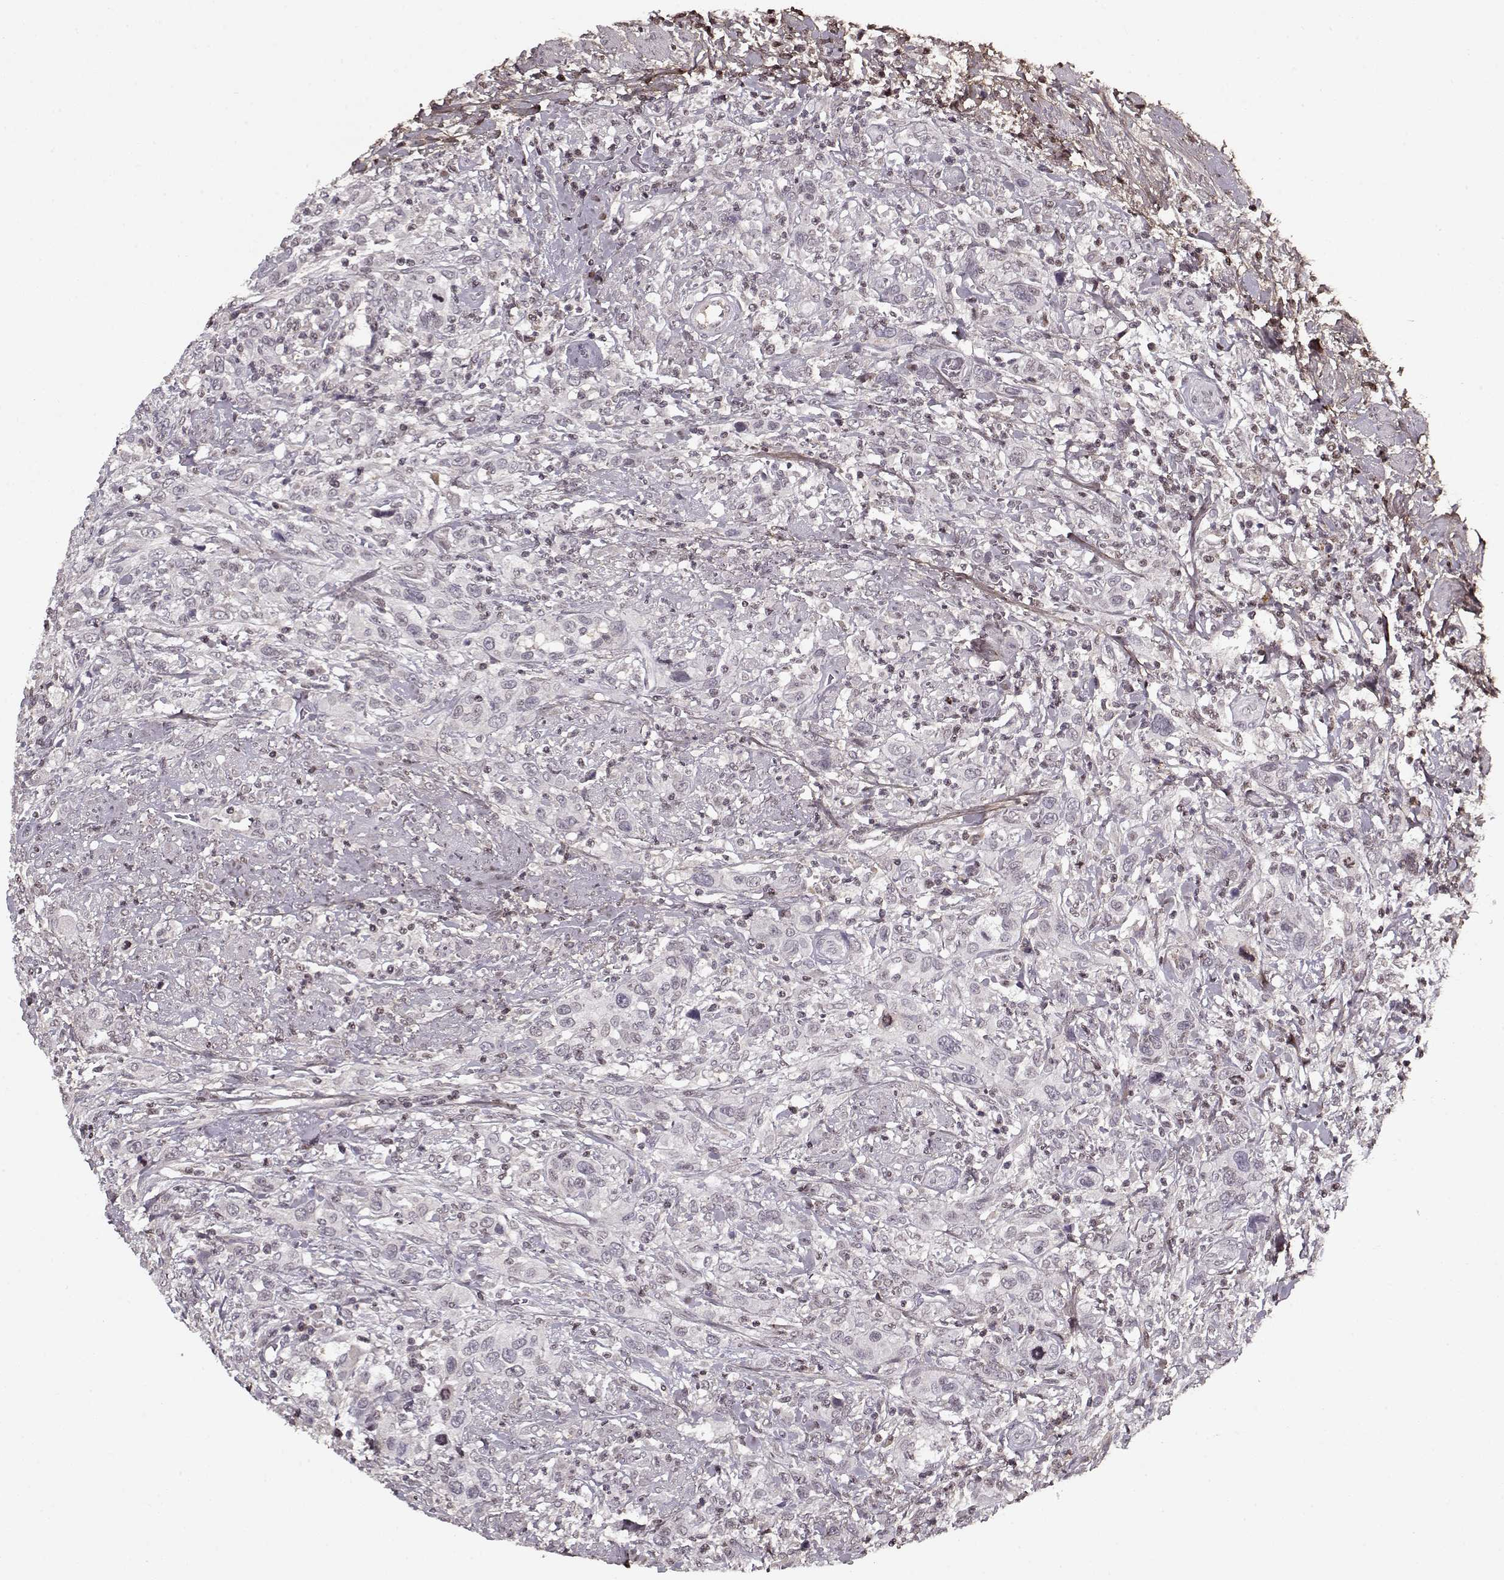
{"staining": {"intensity": "negative", "quantity": "none", "location": "none"}, "tissue": "urothelial cancer", "cell_type": "Tumor cells", "image_type": "cancer", "snomed": [{"axis": "morphology", "description": "Urothelial carcinoma, NOS"}, {"axis": "morphology", "description": "Urothelial carcinoma, High grade"}, {"axis": "topography", "description": "Urinary bladder"}], "caption": "This is a photomicrograph of IHC staining of transitional cell carcinoma, which shows no expression in tumor cells.", "gene": "LUM", "patient": {"sex": "female", "age": 64}}